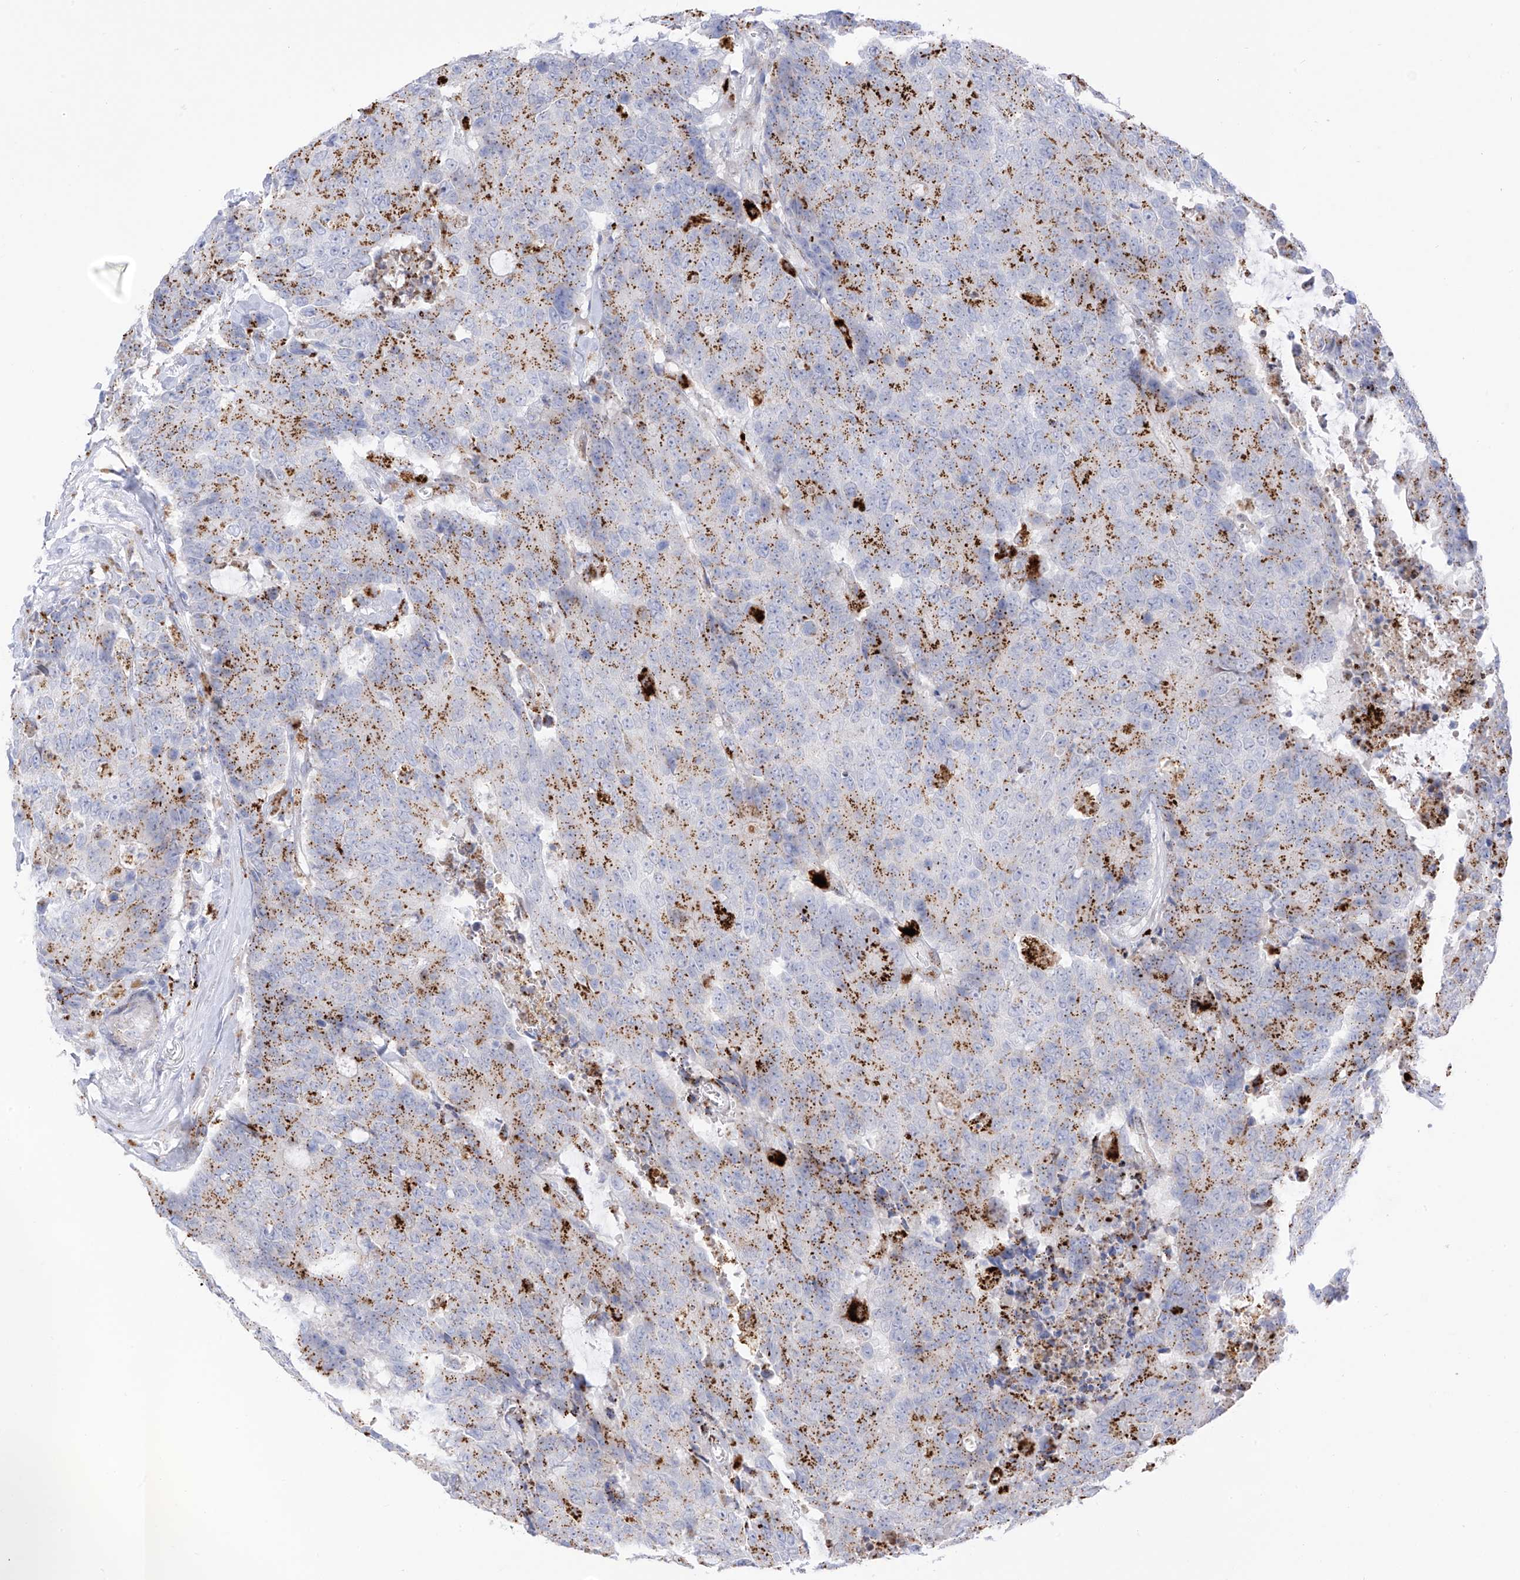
{"staining": {"intensity": "moderate", "quantity": "25%-75%", "location": "cytoplasmic/membranous"}, "tissue": "colorectal cancer", "cell_type": "Tumor cells", "image_type": "cancer", "snomed": [{"axis": "morphology", "description": "Adenocarcinoma, NOS"}, {"axis": "topography", "description": "Colon"}], "caption": "Colorectal cancer (adenocarcinoma) stained with a brown dye displays moderate cytoplasmic/membranous positive staining in about 25%-75% of tumor cells.", "gene": "PSPH", "patient": {"sex": "female", "age": 86}}